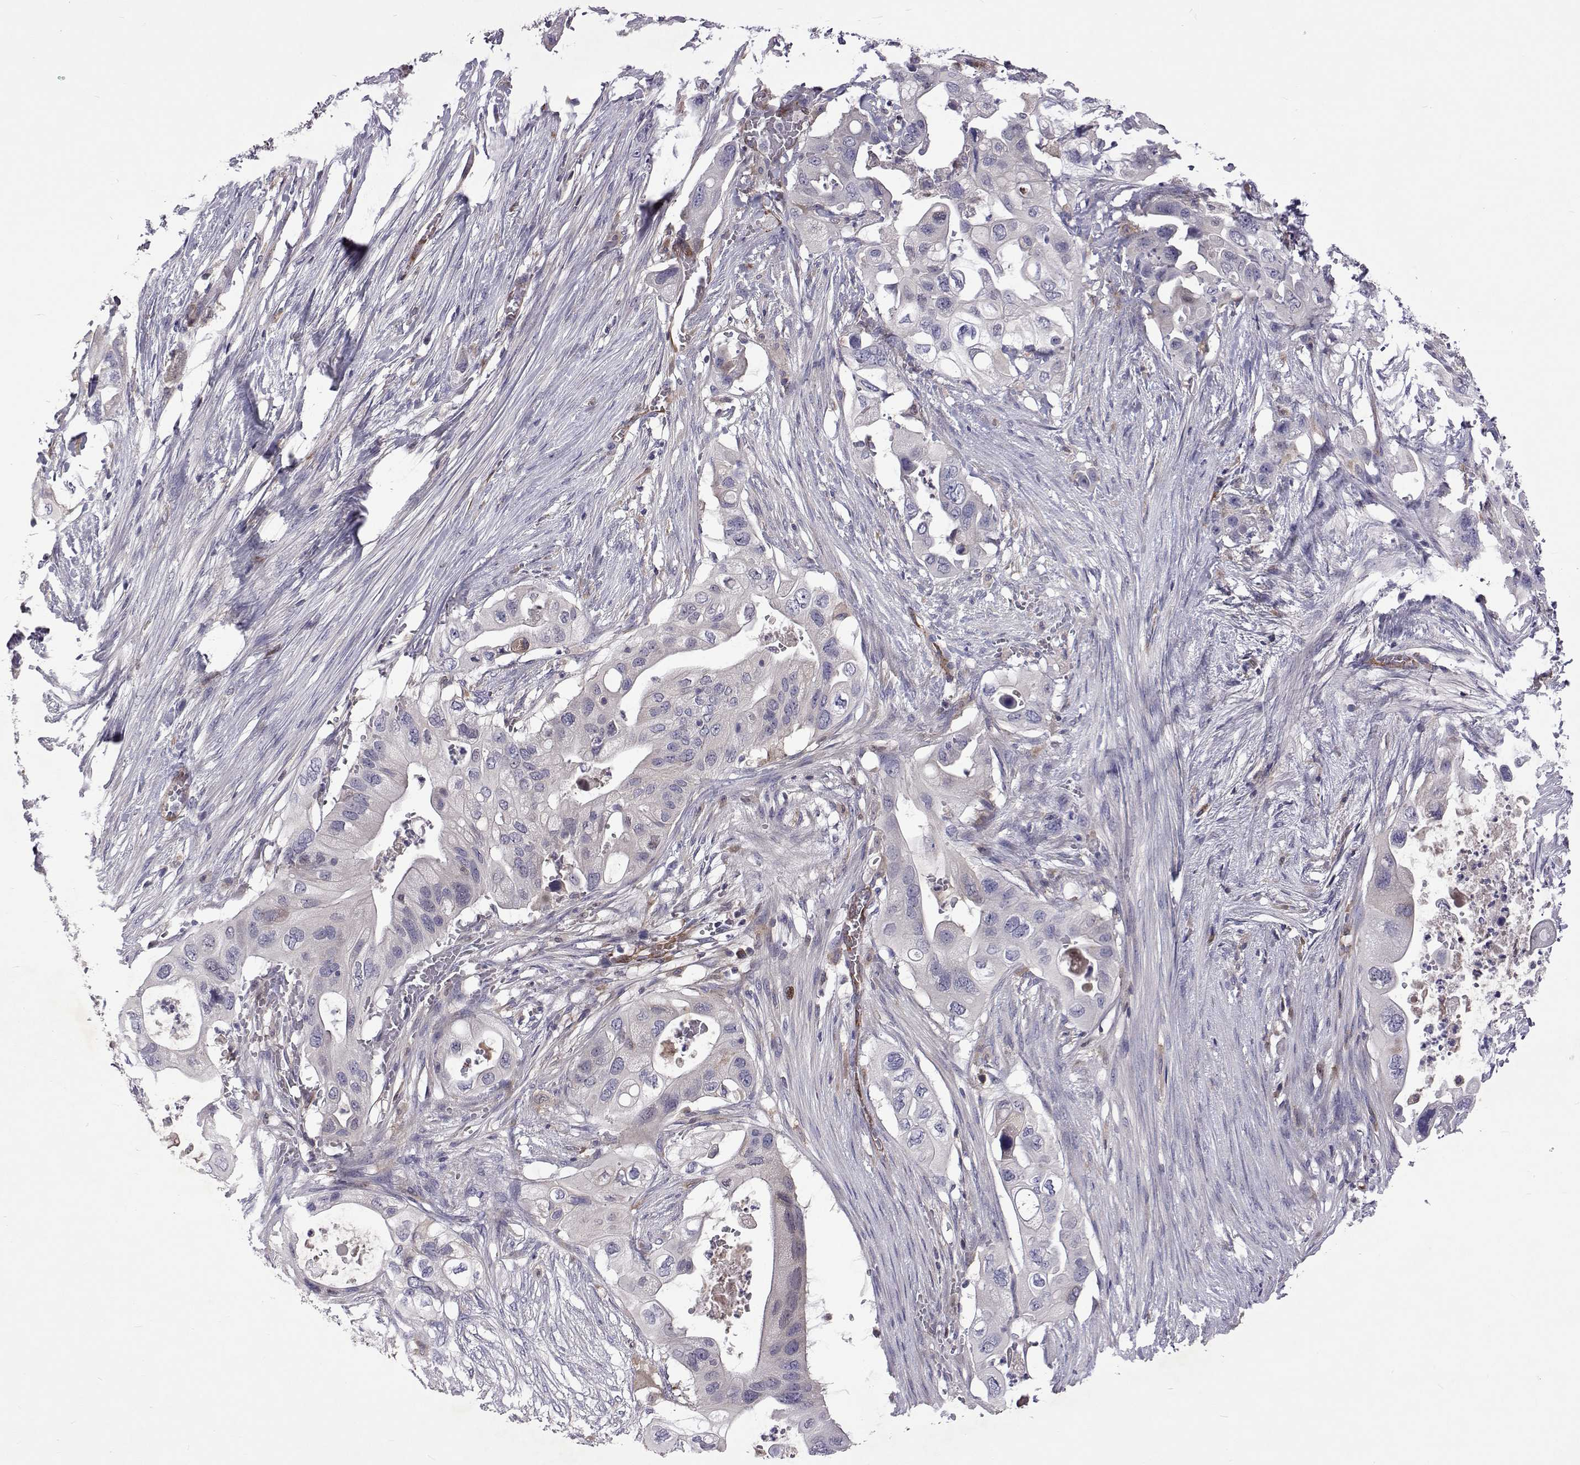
{"staining": {"intensity": "negative", "quantity": "none", "location": "none"}, "tissue": "pancreatic cancer", "cell_type": "Tumor cells", "image_type": "cancer", "snomed": [{"axis": "morphology", "description": "Adenocarcinoma, NOS"}, {"axis": "topography", "description": "Pancreas"}], "caption": "Pancreatic cancer was stained to show a protein in brown. There is no significant positivity in tumor cells. The staining was performed using DAB (3,3'-diaminobenzidine) to visualize the protein expression in brown, while the nuclei were stained in blue with hematoxylin (Magnification: 20x).", "gene": "TCF15", "patient": {"sex": "female", "age": 72}}